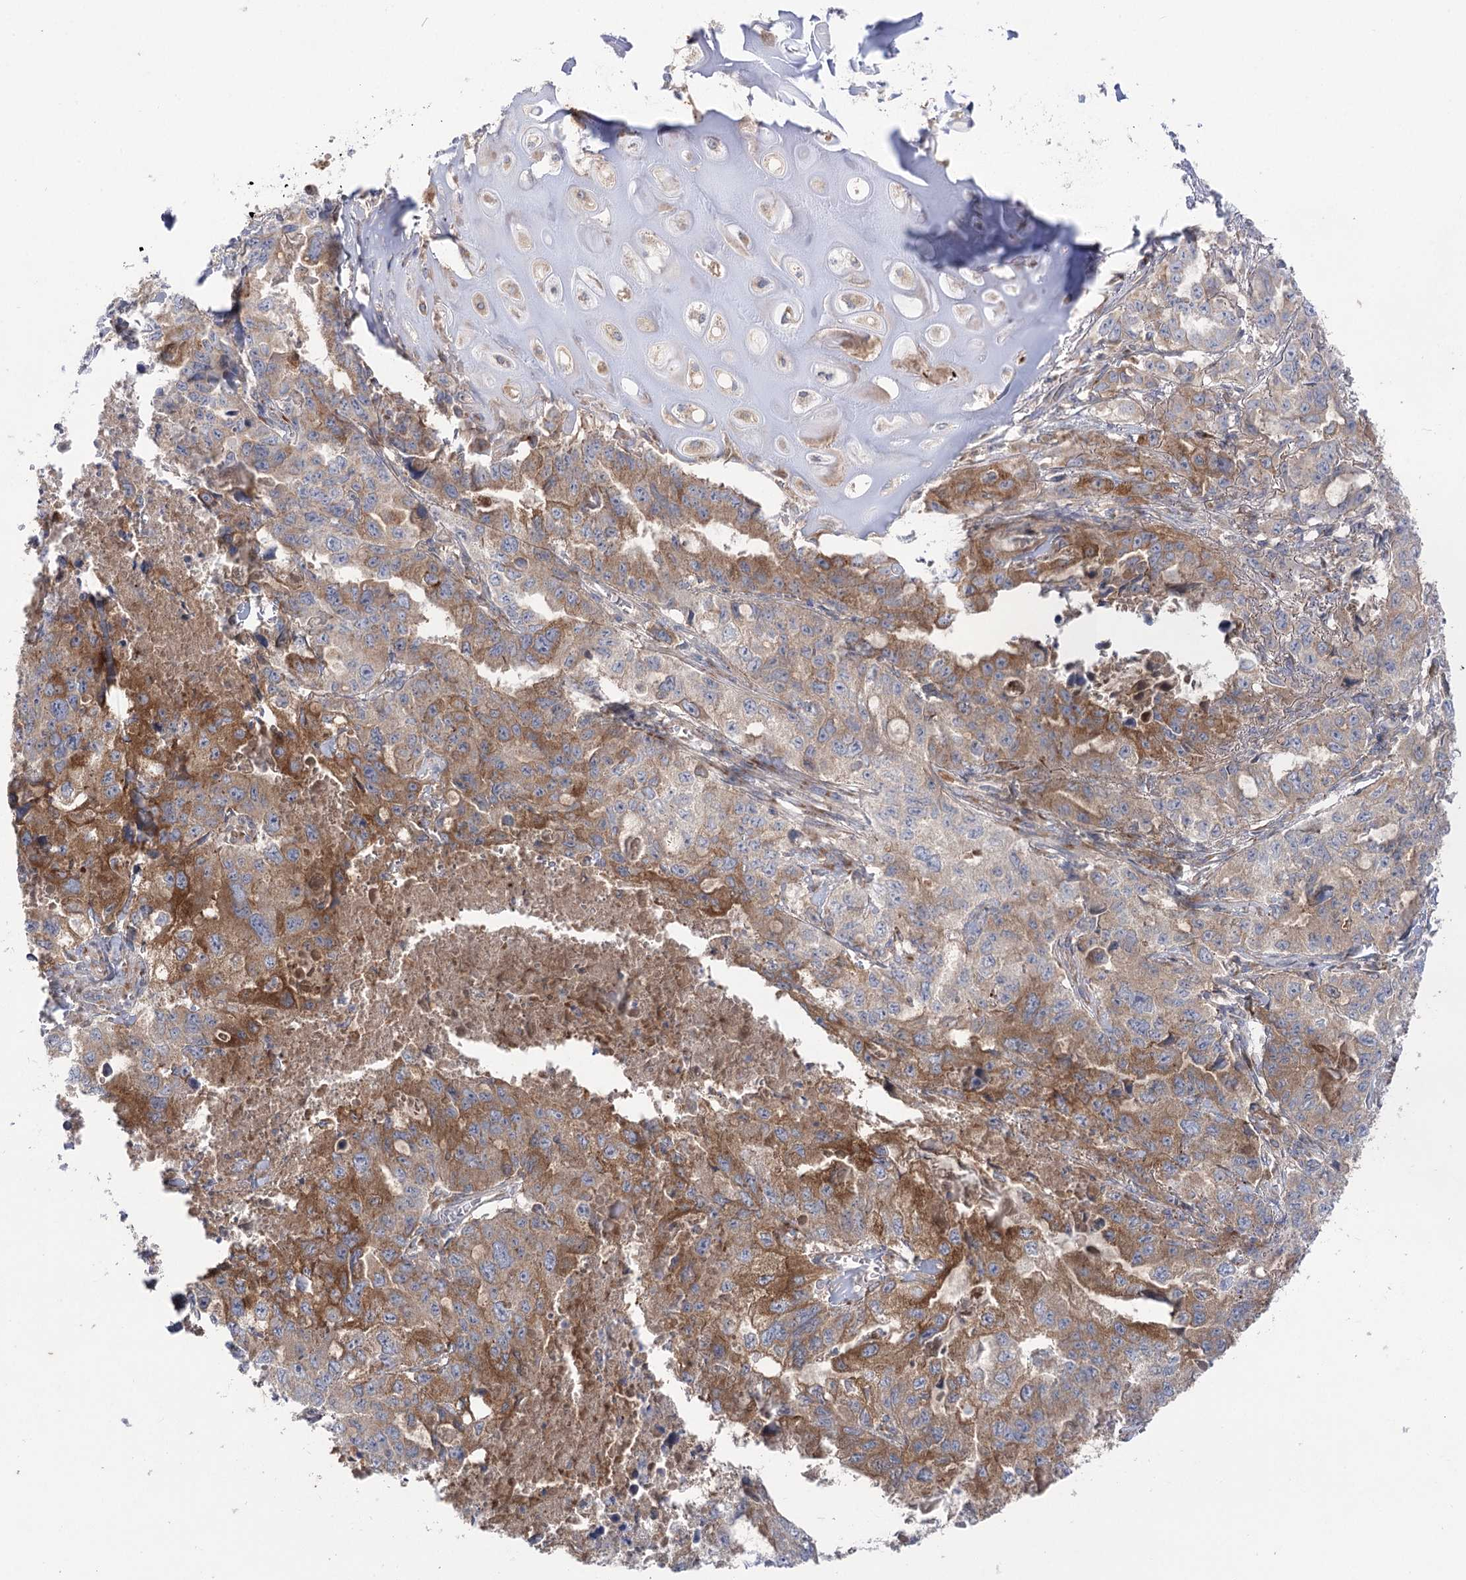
{"staining": {"intensity": "moderate", "quantity": "25%-75%", "location": "cytoplasmic/membranous"}, "tissue": "lung cancer", "cell_type": "Tumor cells", "image_type": "cancer", "snomed": [{"axis": "morphology", "description": "Adenocarcinoma, NOS"}, {"axis": "topography", "description": "Lung"}], "caption": "Moderate cytoplasmic/membranous staining for a protein is seen in approximately 25%-75% of tumor cells of lung cancer (adenocarcinoma) using immunohistochemistry.", "gene": "GBF1", "patient": {"sex": "female", "age": 51}}